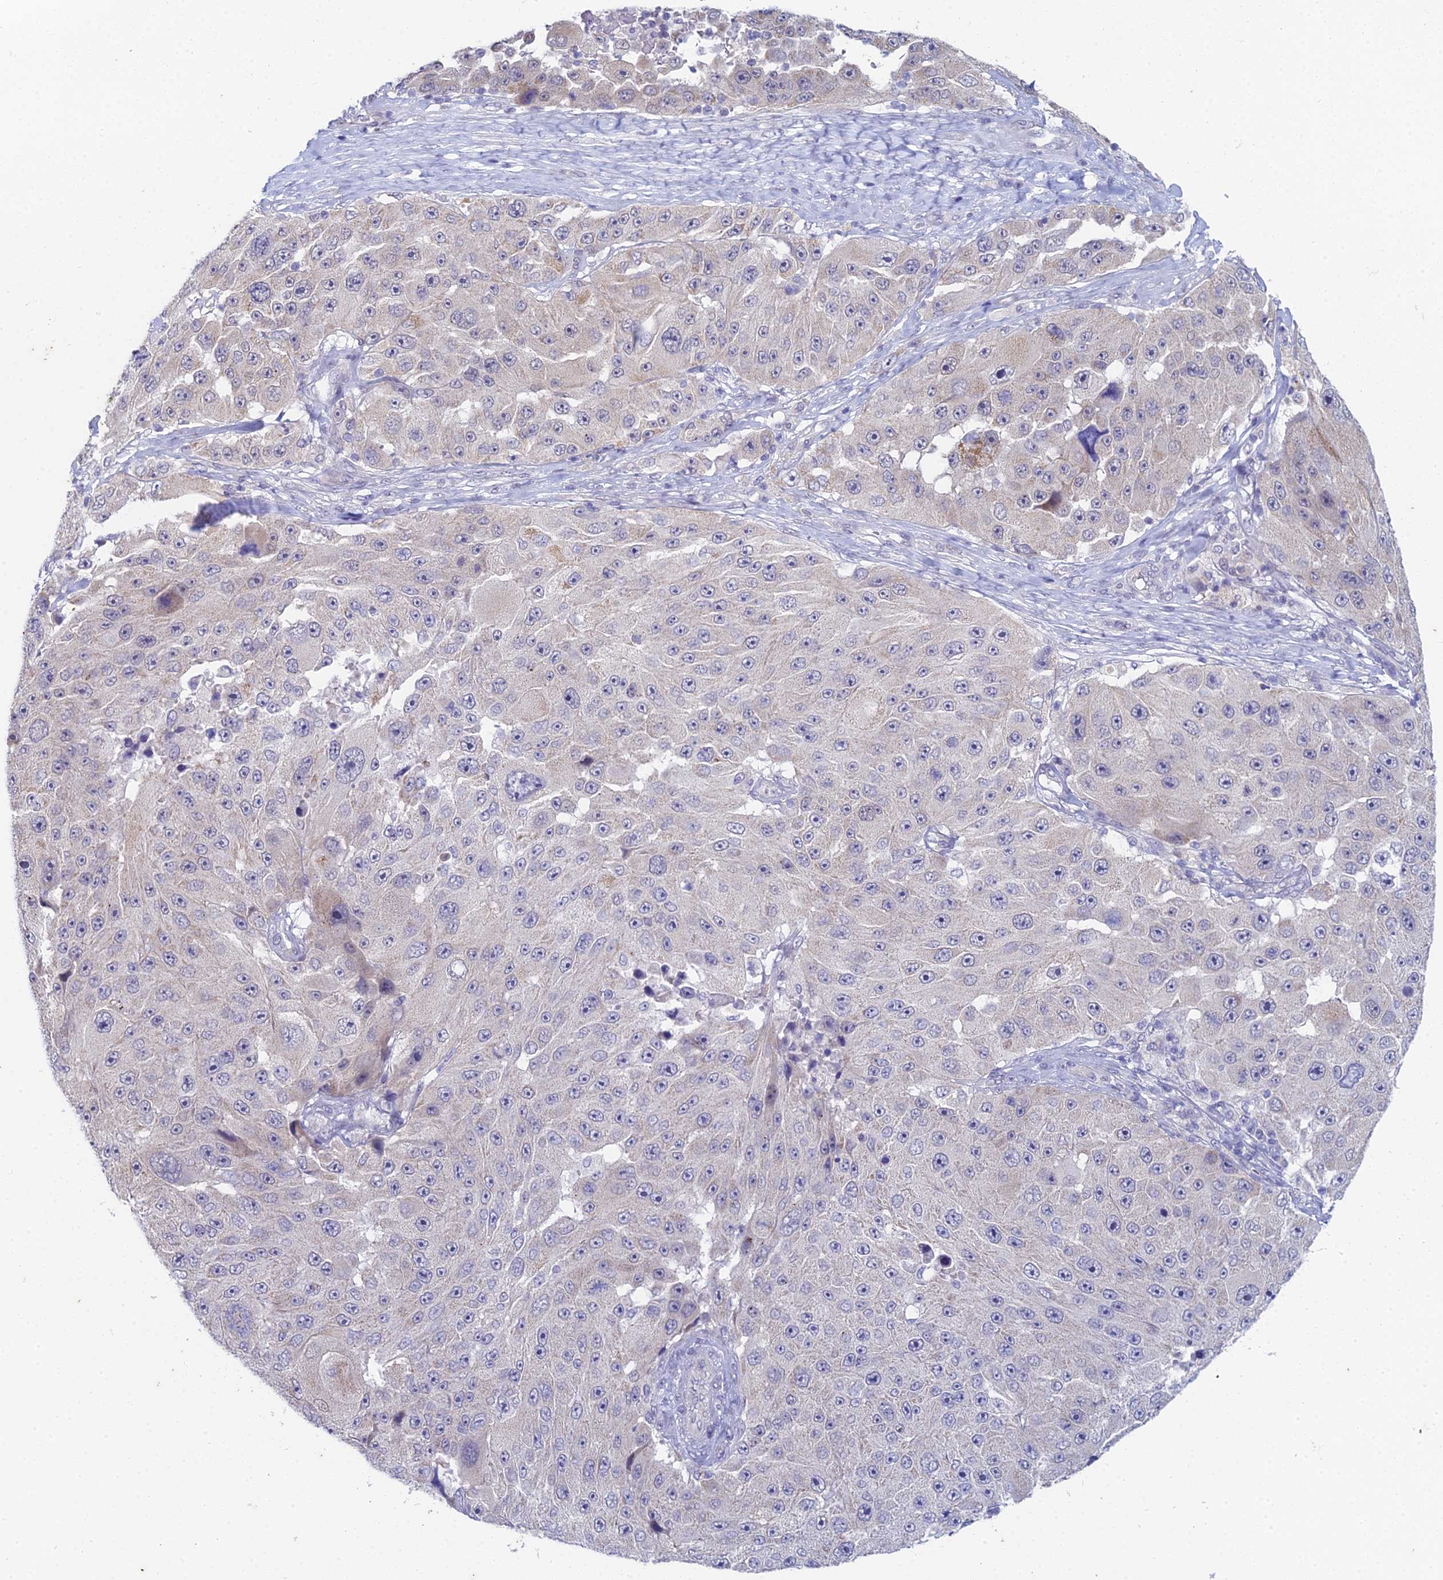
{"staining": {"intensity": "negative", "quantity": "none", "location": "none"}, "tissue": "melanoma", "cell_type": "Tumor cells", "image_type": "cancer", "snomed": [{"axis": "morphology", "description": "Malignant melanoma, Metastatic site"}, {"axis": "topography", "description": "Lymph node"}], "caption": "Immunohistochemistry (IHC) photomicrograph of malignant melanoma (metastatic site) stained for a protein (brown), which shows no positivity in tumor cells.", "gene": "EEF2KMT", "patient": {"sex": "male", "age": 62}}